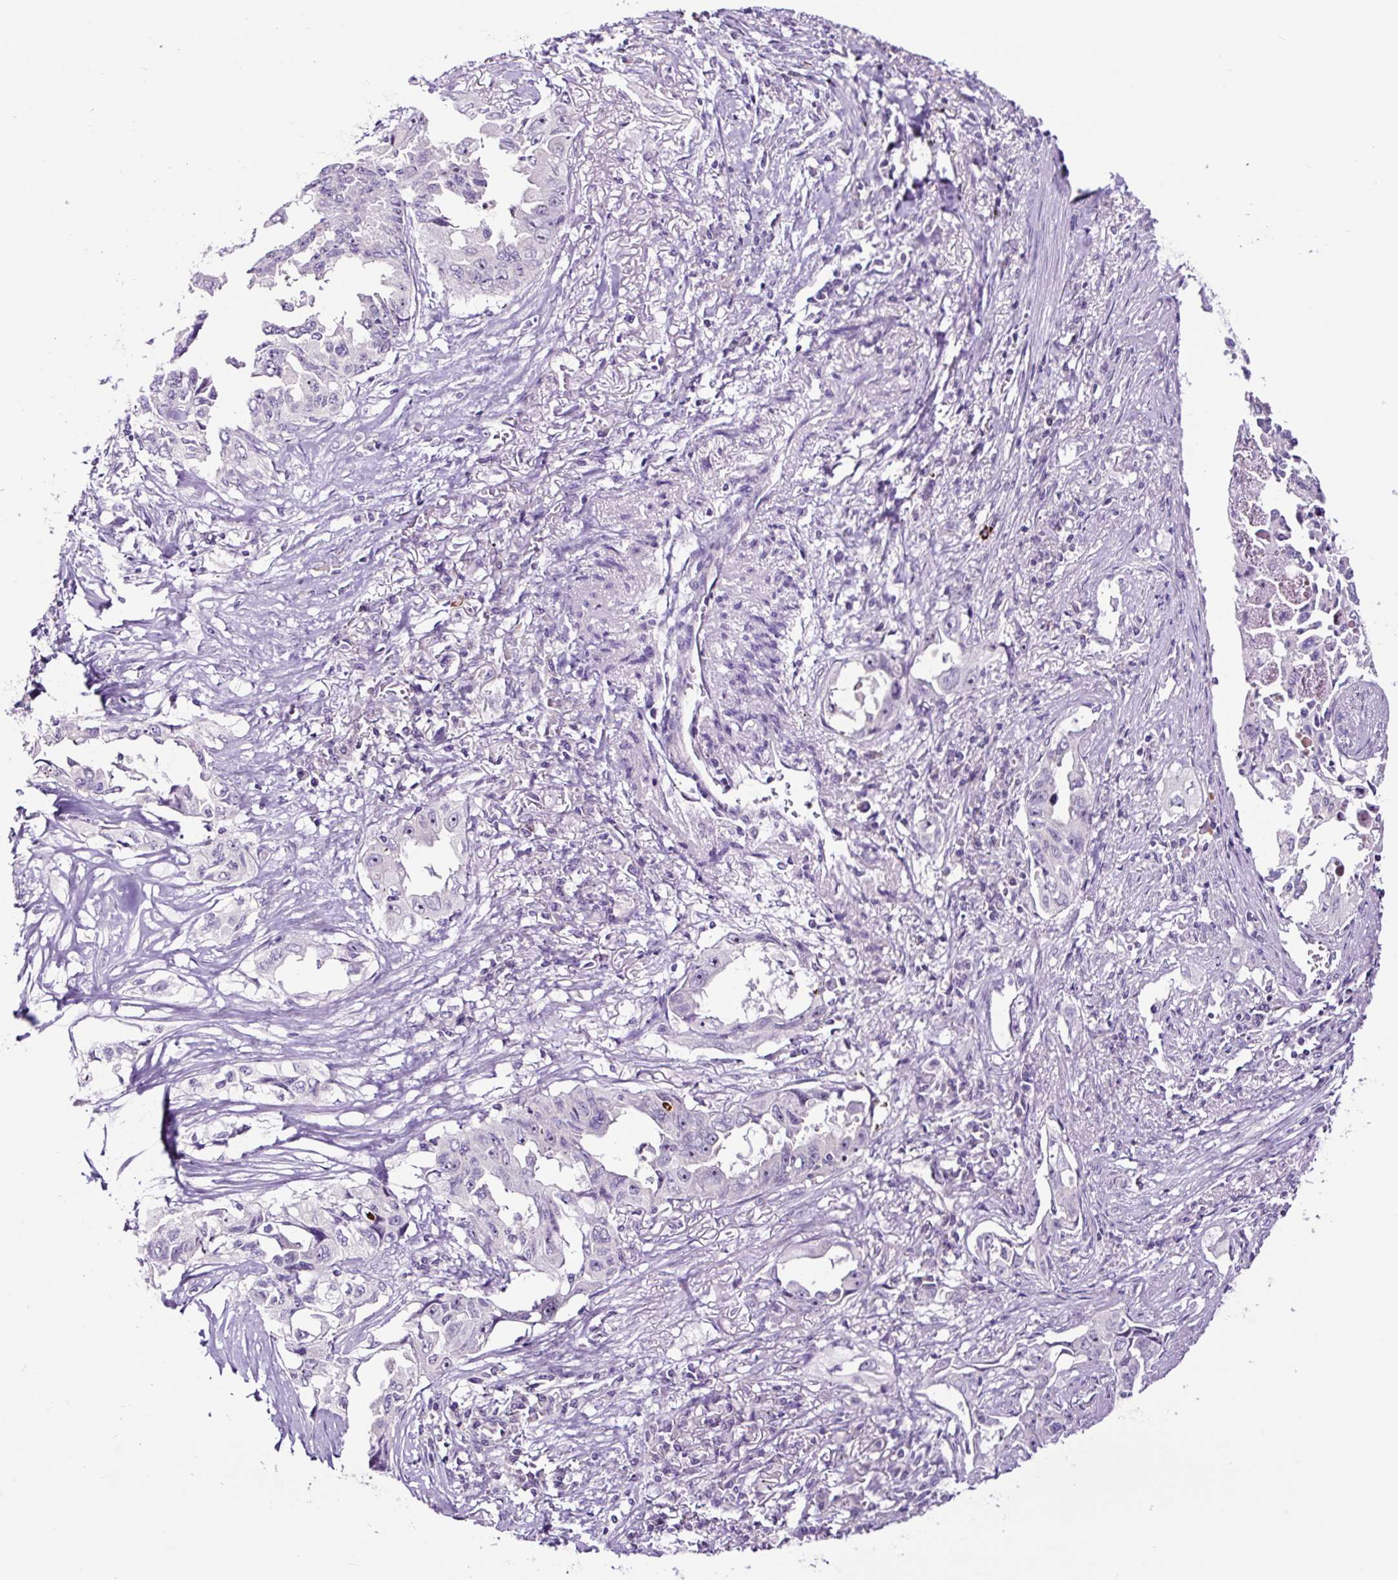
{"staining": {"intensity": "negative", "quantity": "none", "location": "none"}, "tissue": "lung cancer", "cell_type": "Tumor cells", "image_type": "cancer", "snomed": [{"axis": "morphology", "description": "Adenocarcinoma, NOS"}, {"axis": "topography", "description": "Lung"}], "caption": "The micrograph reveals no significant expression in tumor cells of lung adenocarcinoma. (DAB (3,3'-diaminobenzidine) immunohistochemistry (IHC), high magnification).", "gene": "NOM1", "patient": {"sex": "female", "age": 51}}